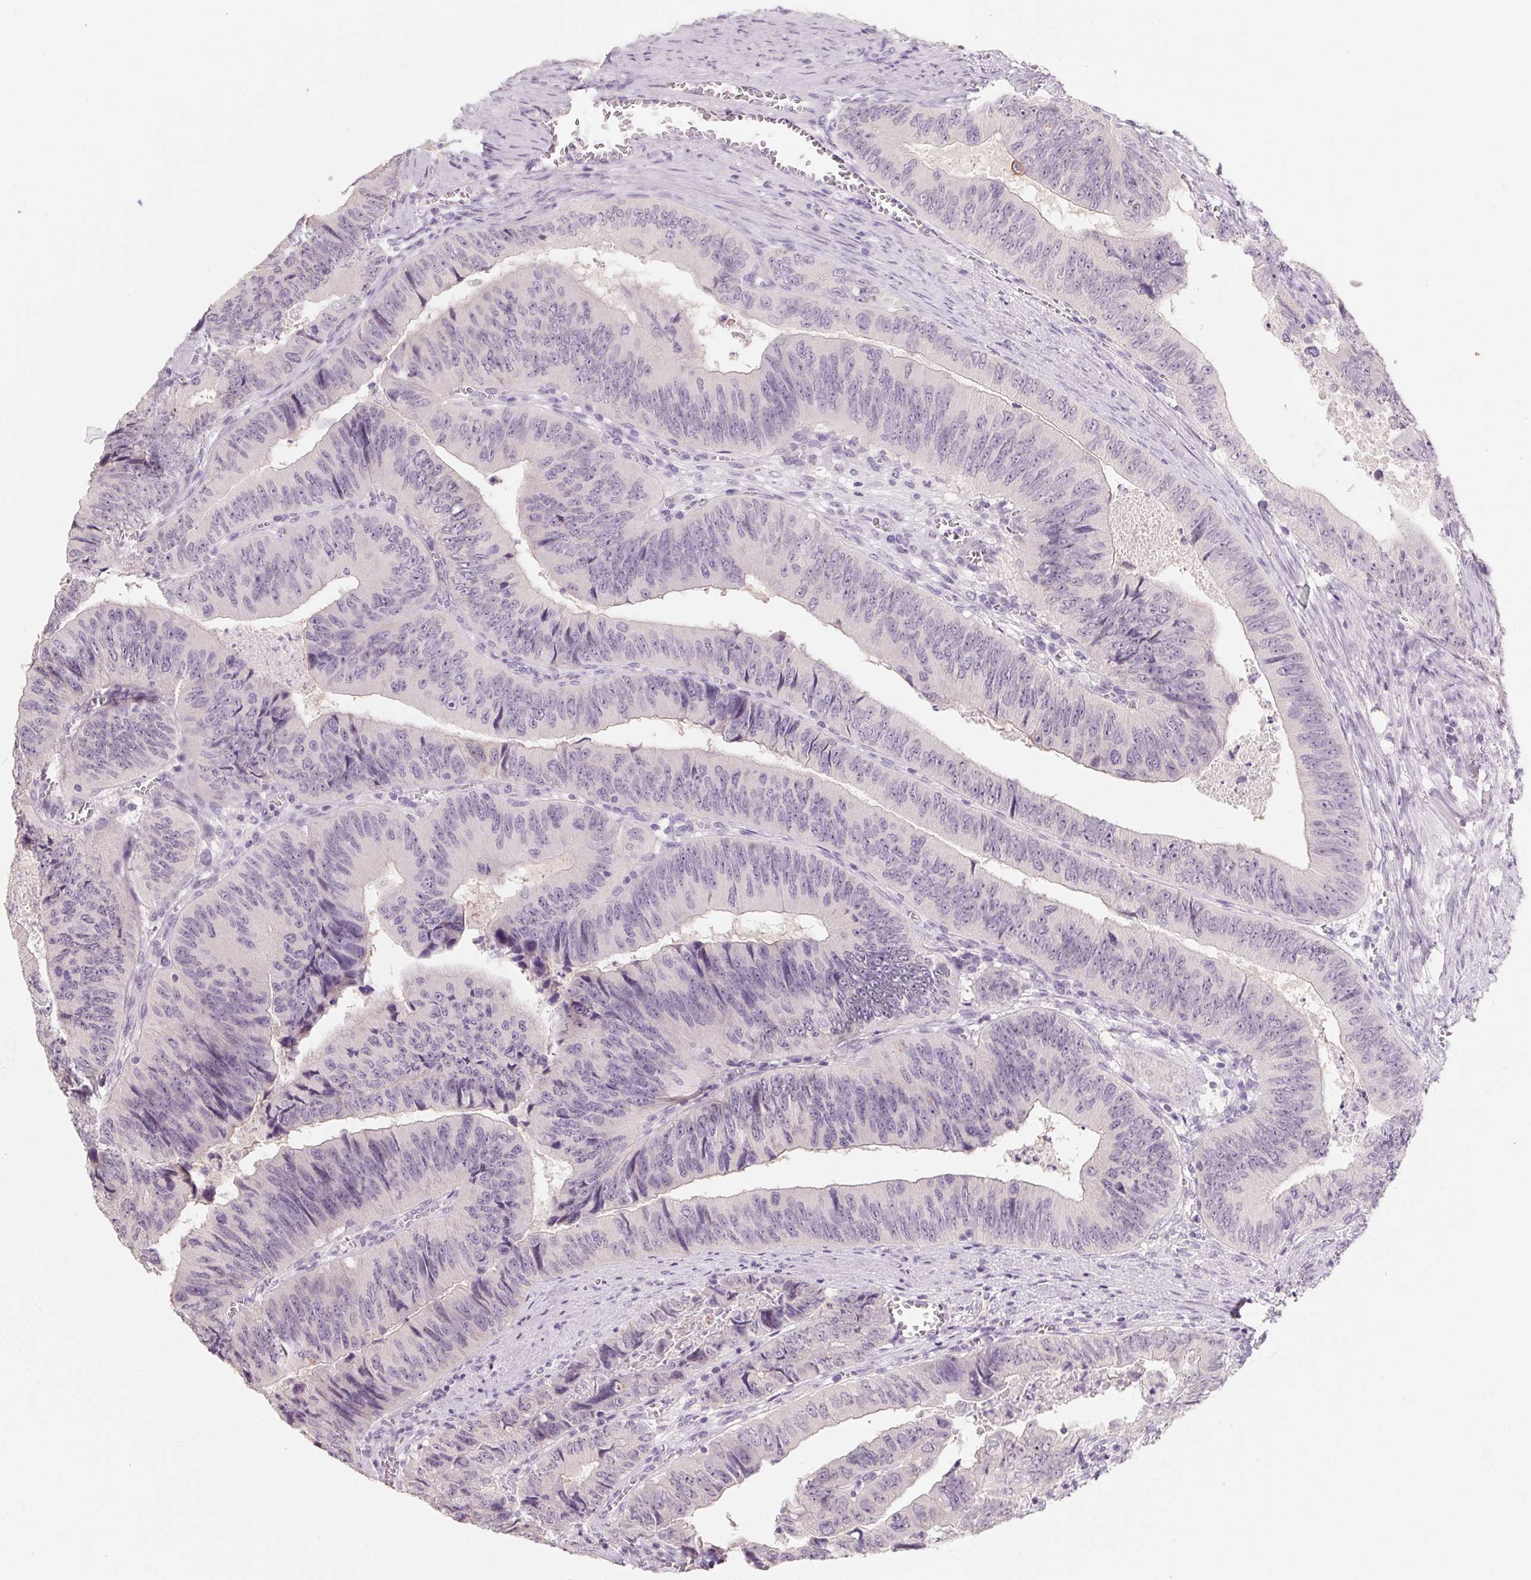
{"staining": {"intensity": "negative", "quantity": "none", "location": "none"}, "tissue": "colorectal cancer", "cell_type": "Tumor cells", "image_type": "cancer", "snomed": [{"axis": "morphology", "description": "Adenocarcinoma, NOS"}, {"axis": "topography", "description": "Colon"}], "caption": "The immunohistochemistry micrograph has no significant expression in tumor cells of colorectal cancer (adenocarcinoma) tissue.", "gene": "CAPZA3", "patient": {"sex": "female", "age": 84}}